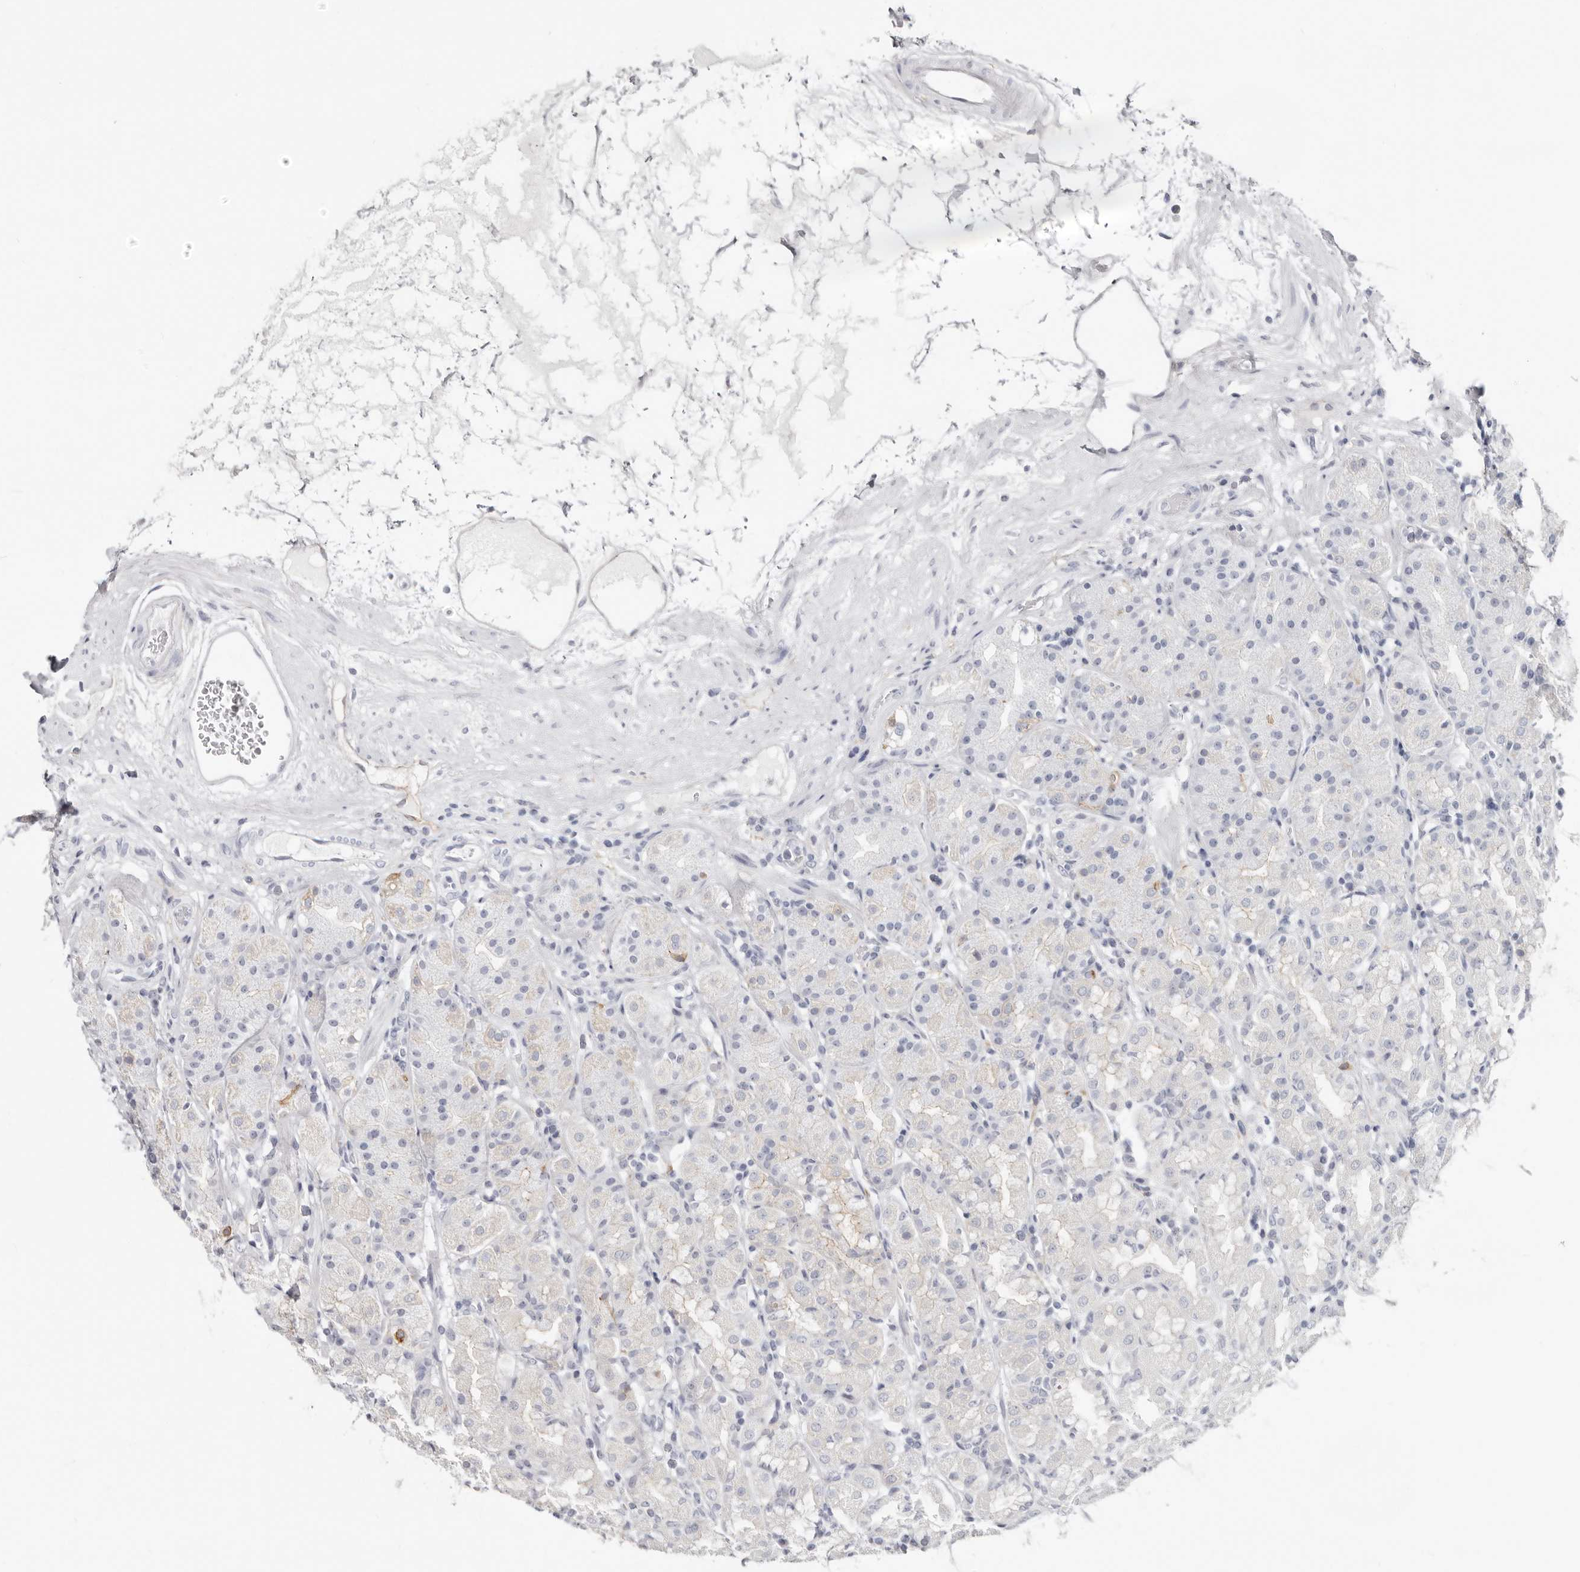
{"staining": {"intensity": "negative", "quantity": "none", "location": "none"}, "tissue": "stomach", "cell_type": "Glandular cells", "image_type": "normal", "snomed": [{"axis": "morphology", "description": "Normal tissue, NOS"}, {"axis": "topography", "description": "Stomach, lower"}], "caption": "This is a micrograph of IHC staining of unremarkable stomach, which shows no positivity in glandular cells.", "gene": "SZT2", "patient": {"sex": "female", "age": 56}}